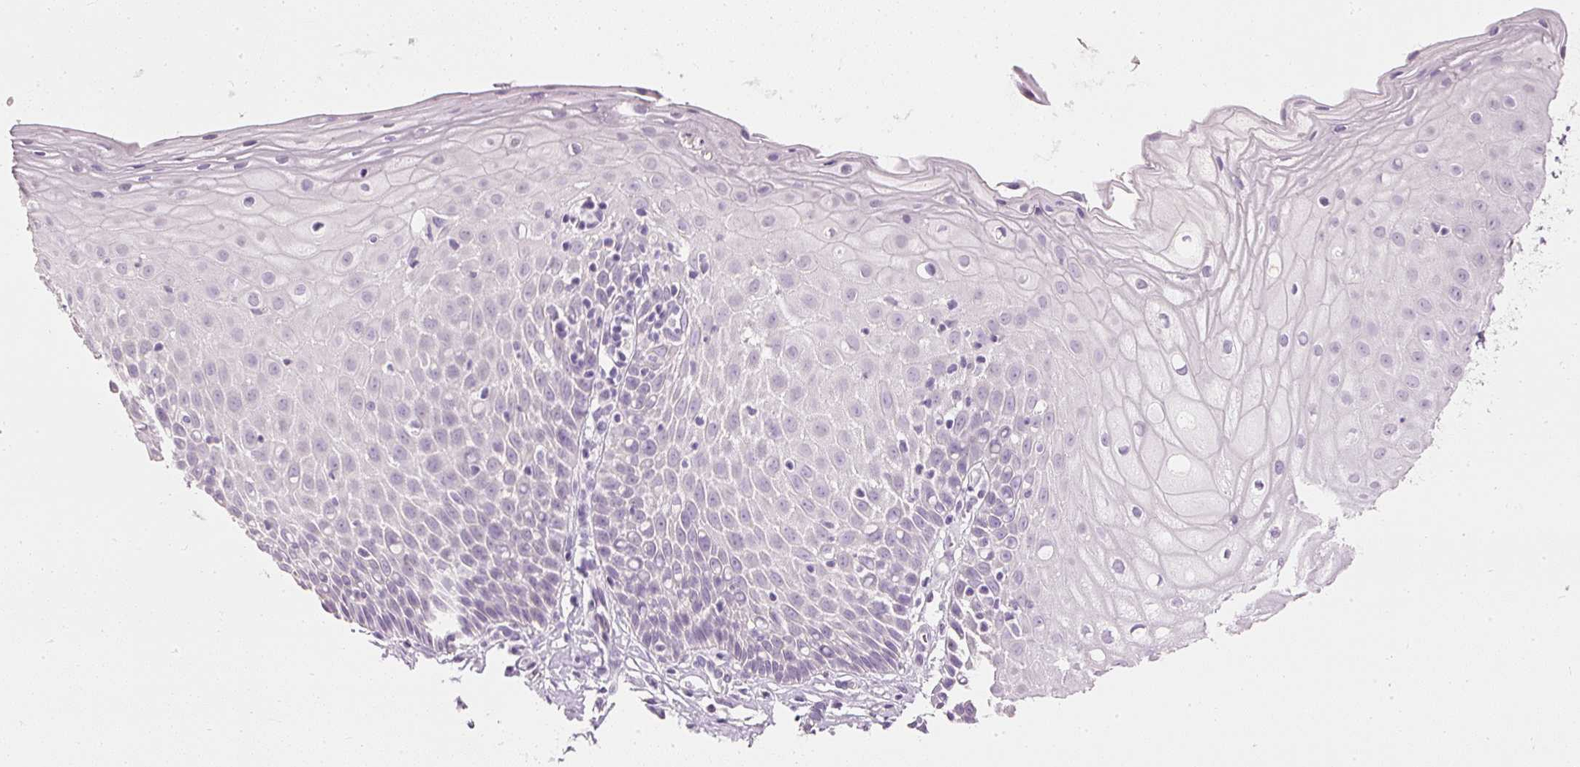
{"staining": {"intensity": "negative", "quantity": "none", "location": "none"}, "tissue": "cervix", "cell_type": "Glandular cells", "image_type": "normal", "snomed": [{"axis": "morphology", "description": "Normal tissue, NOS"}, {"axis": "topography", "description": "Cervix"}], "caption": "Protein analysis of unremarkable cervix exhibits no significant expression in glandular cells. The staining was performed using DAB (3,3'-diaminobenzidine) to visualize the protein expression in brown, while the nuclei were stained in blue with hematoxylin (Magnification: 20x).", "gene": "ELAVL3", "patient": {"sex": "female", "age": 36}}